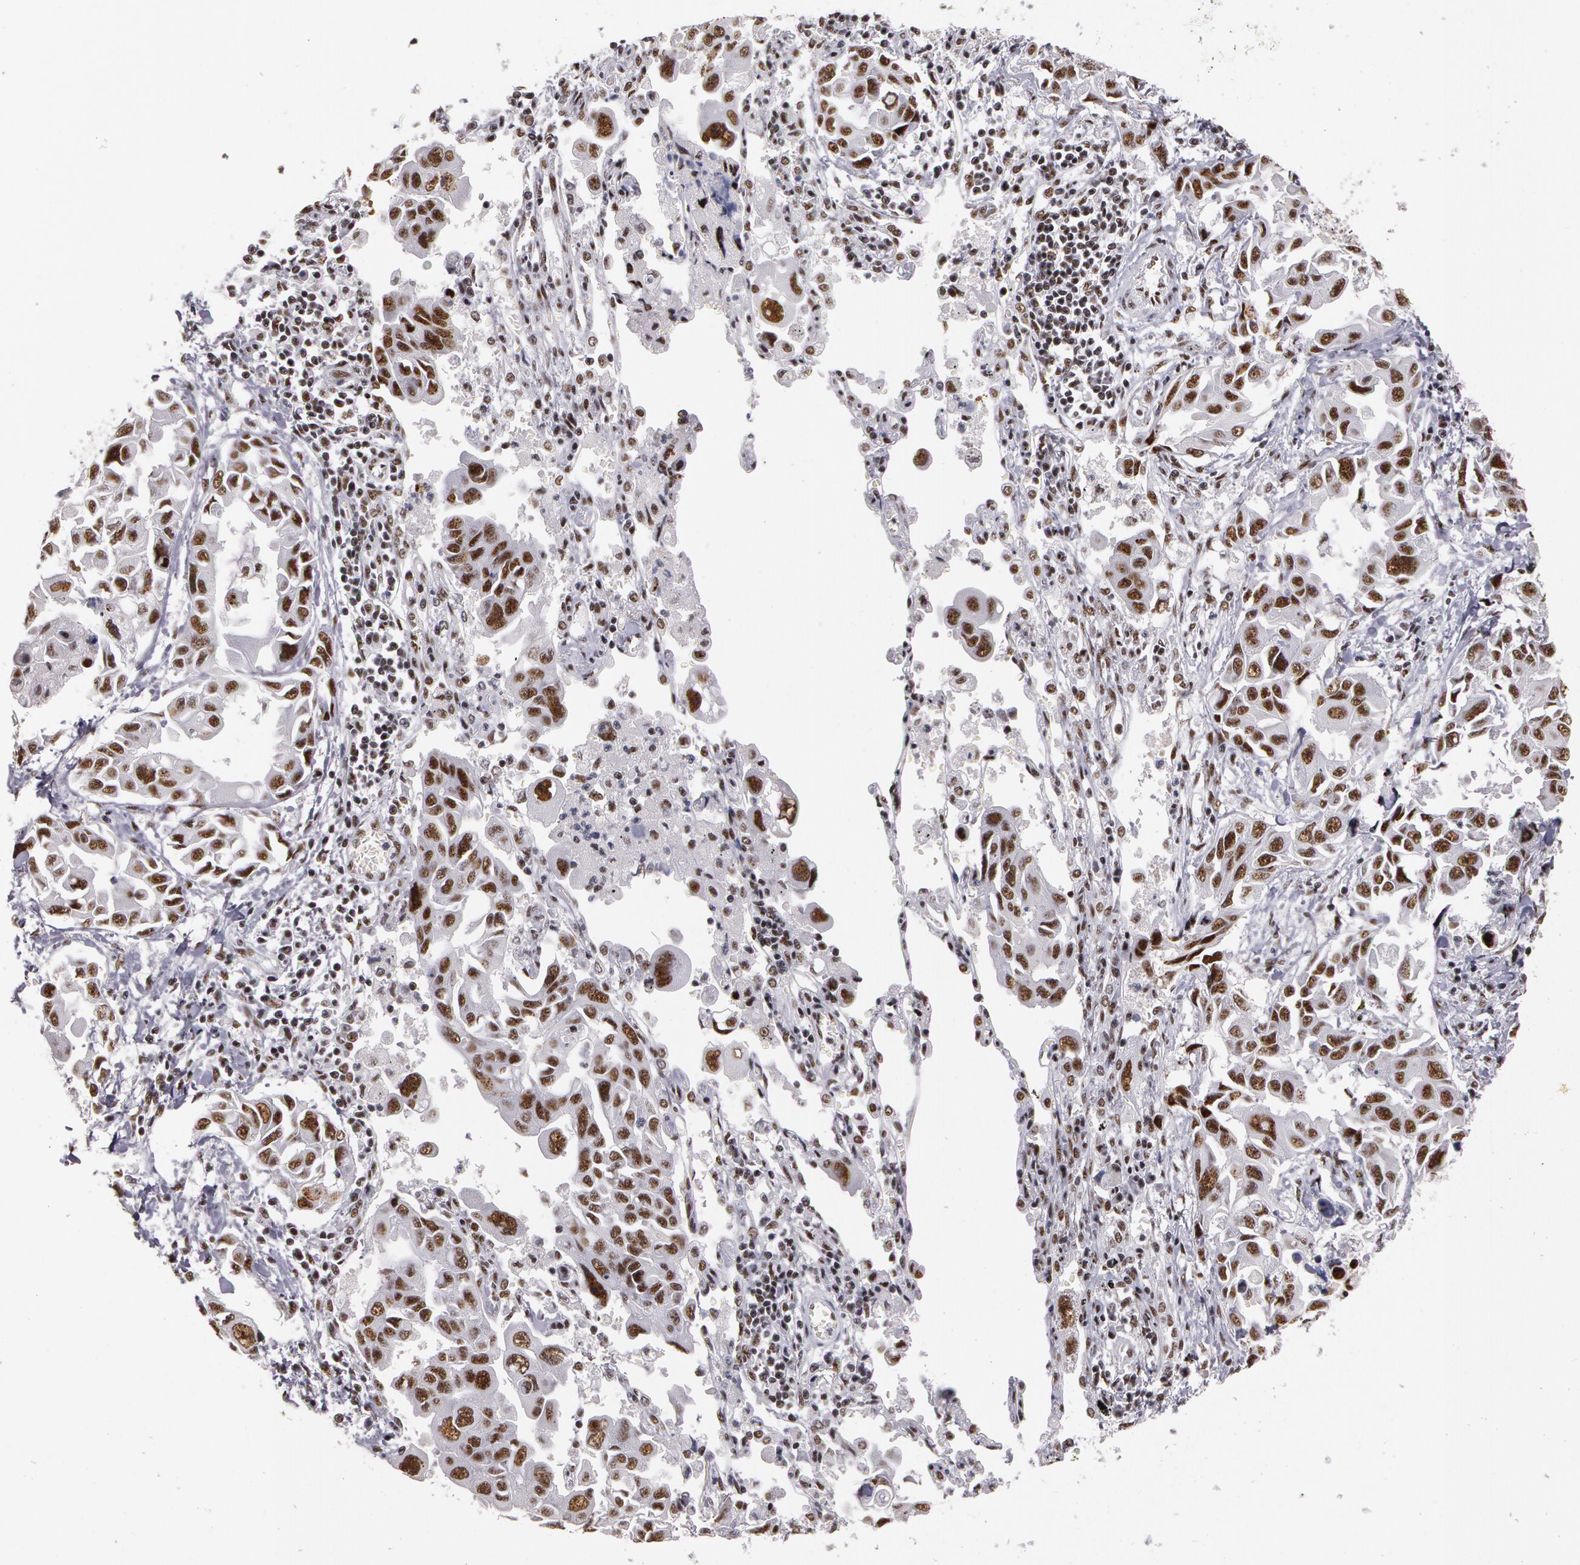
{"staining": {"intensity": "strong", "quantity": ">75%", "location": "nuclear"}, "tissue": "lung cancer", "cell_type": "Tumor cells", "image_type": "cancer", "snomed": [{"axis": "morphology", "description": "Adenocarcinoma, NOS"}, {"axis": "topography", "description": "Lung"}], "caption": "A photomicrograph of lung cancer stained for a protein displays strong nuclear brown staining in tumor cells. (DAB (3,3'-diaminobenzidine) IHC with brightfield microscopy, high magnification).", "gene": "PNN", "patient": {"sex": "male", "age": 64}}